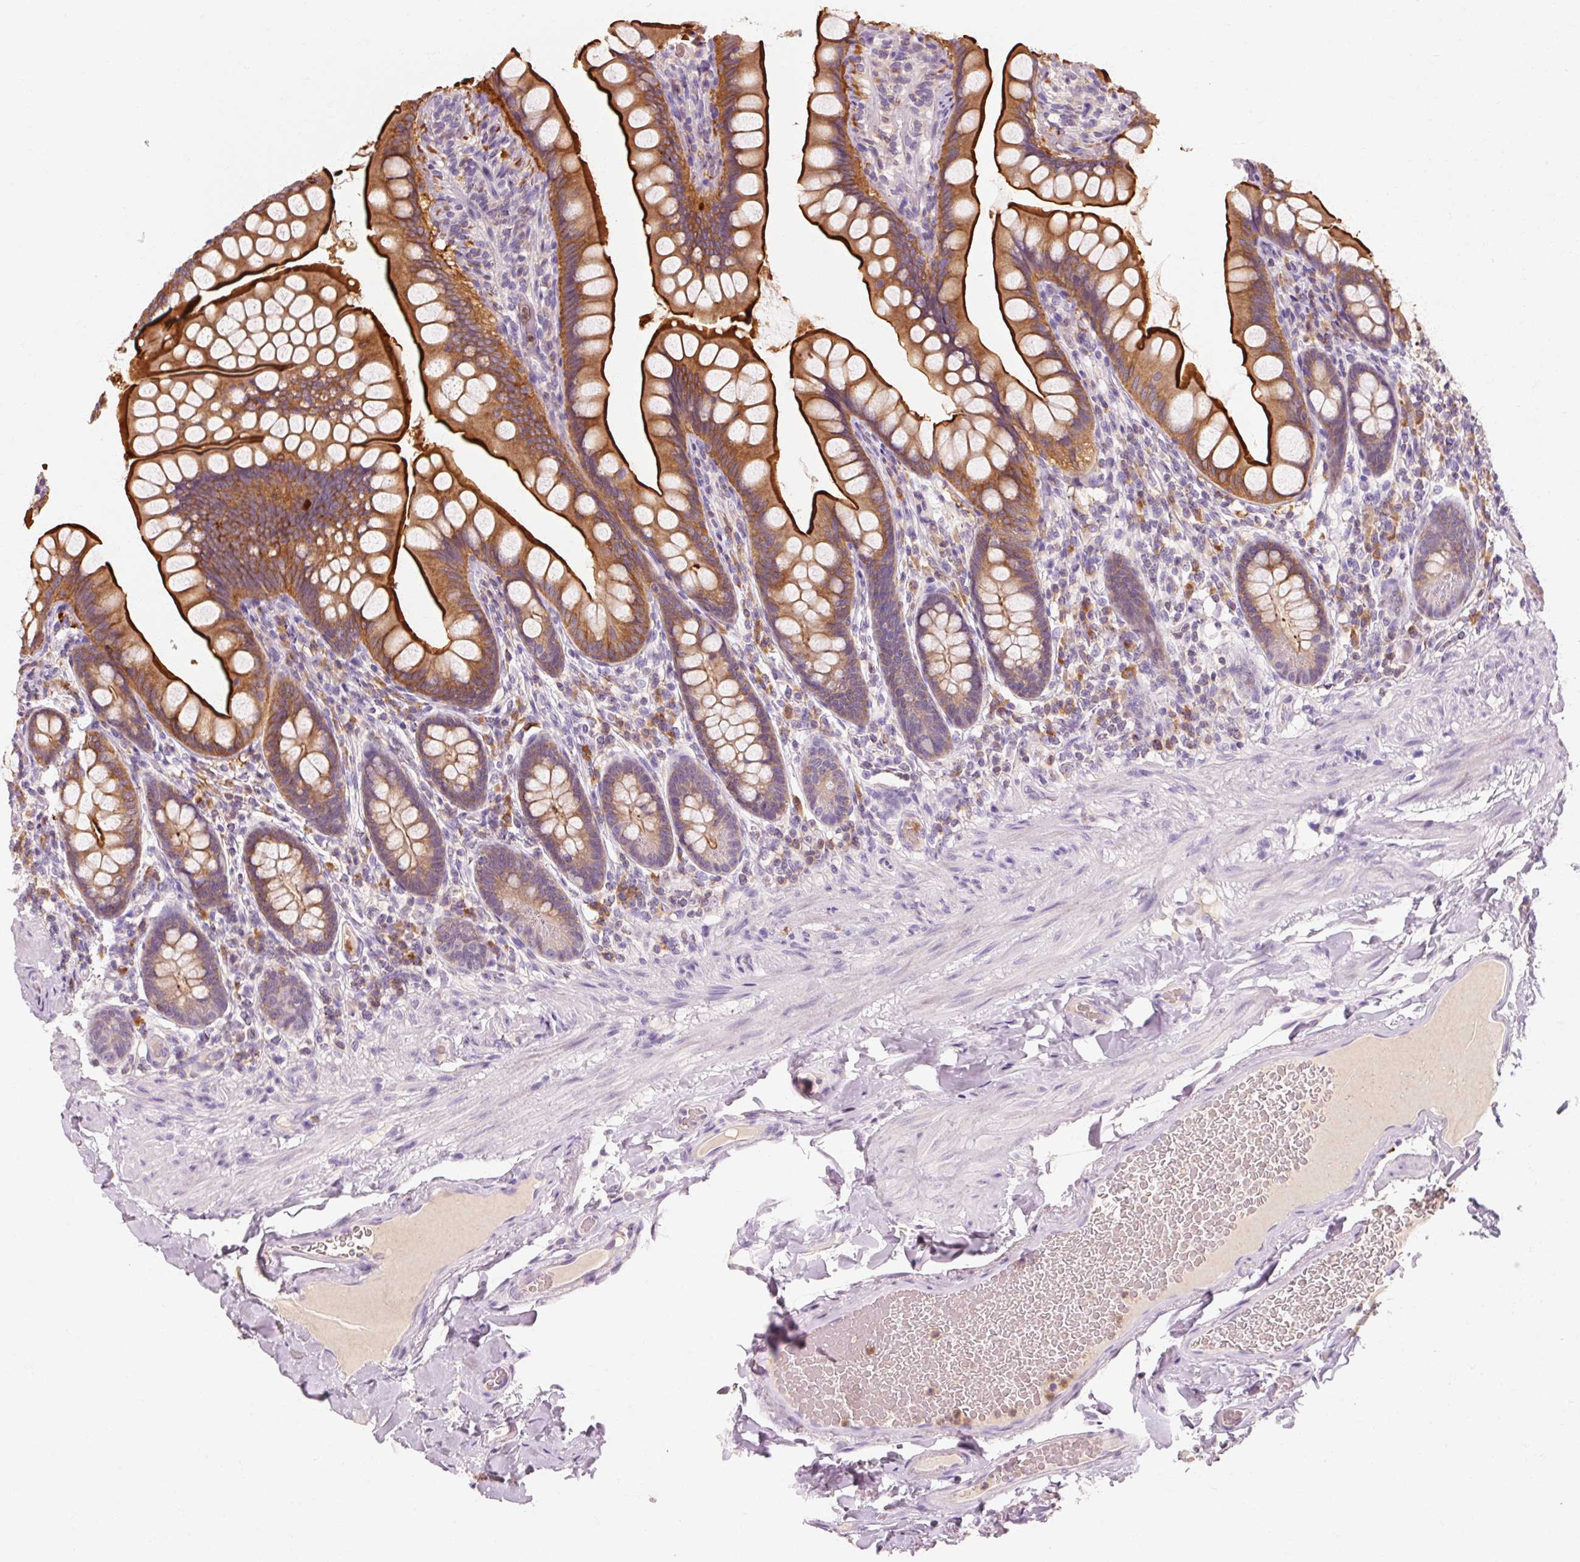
{"staining": {"intensity": "strong", "quantity": ">75%", "location": "cytoplasmic/membranous"}, "tissue": "small intestine", "cell_type": "Glandular cells", "image_type": "normal", "snomed": [{"axis": "morphology", "description": "Normal tissue, NOS"}, {"axis": "topography", "description": "Small intestine"}], "caption": "Normal small intestine exhibits strong cytoplasmic/membranous staining in approximately >75% of glandular cells.", "gene": "OR8K1", "patient": {"sex": "male", "age": 70}}